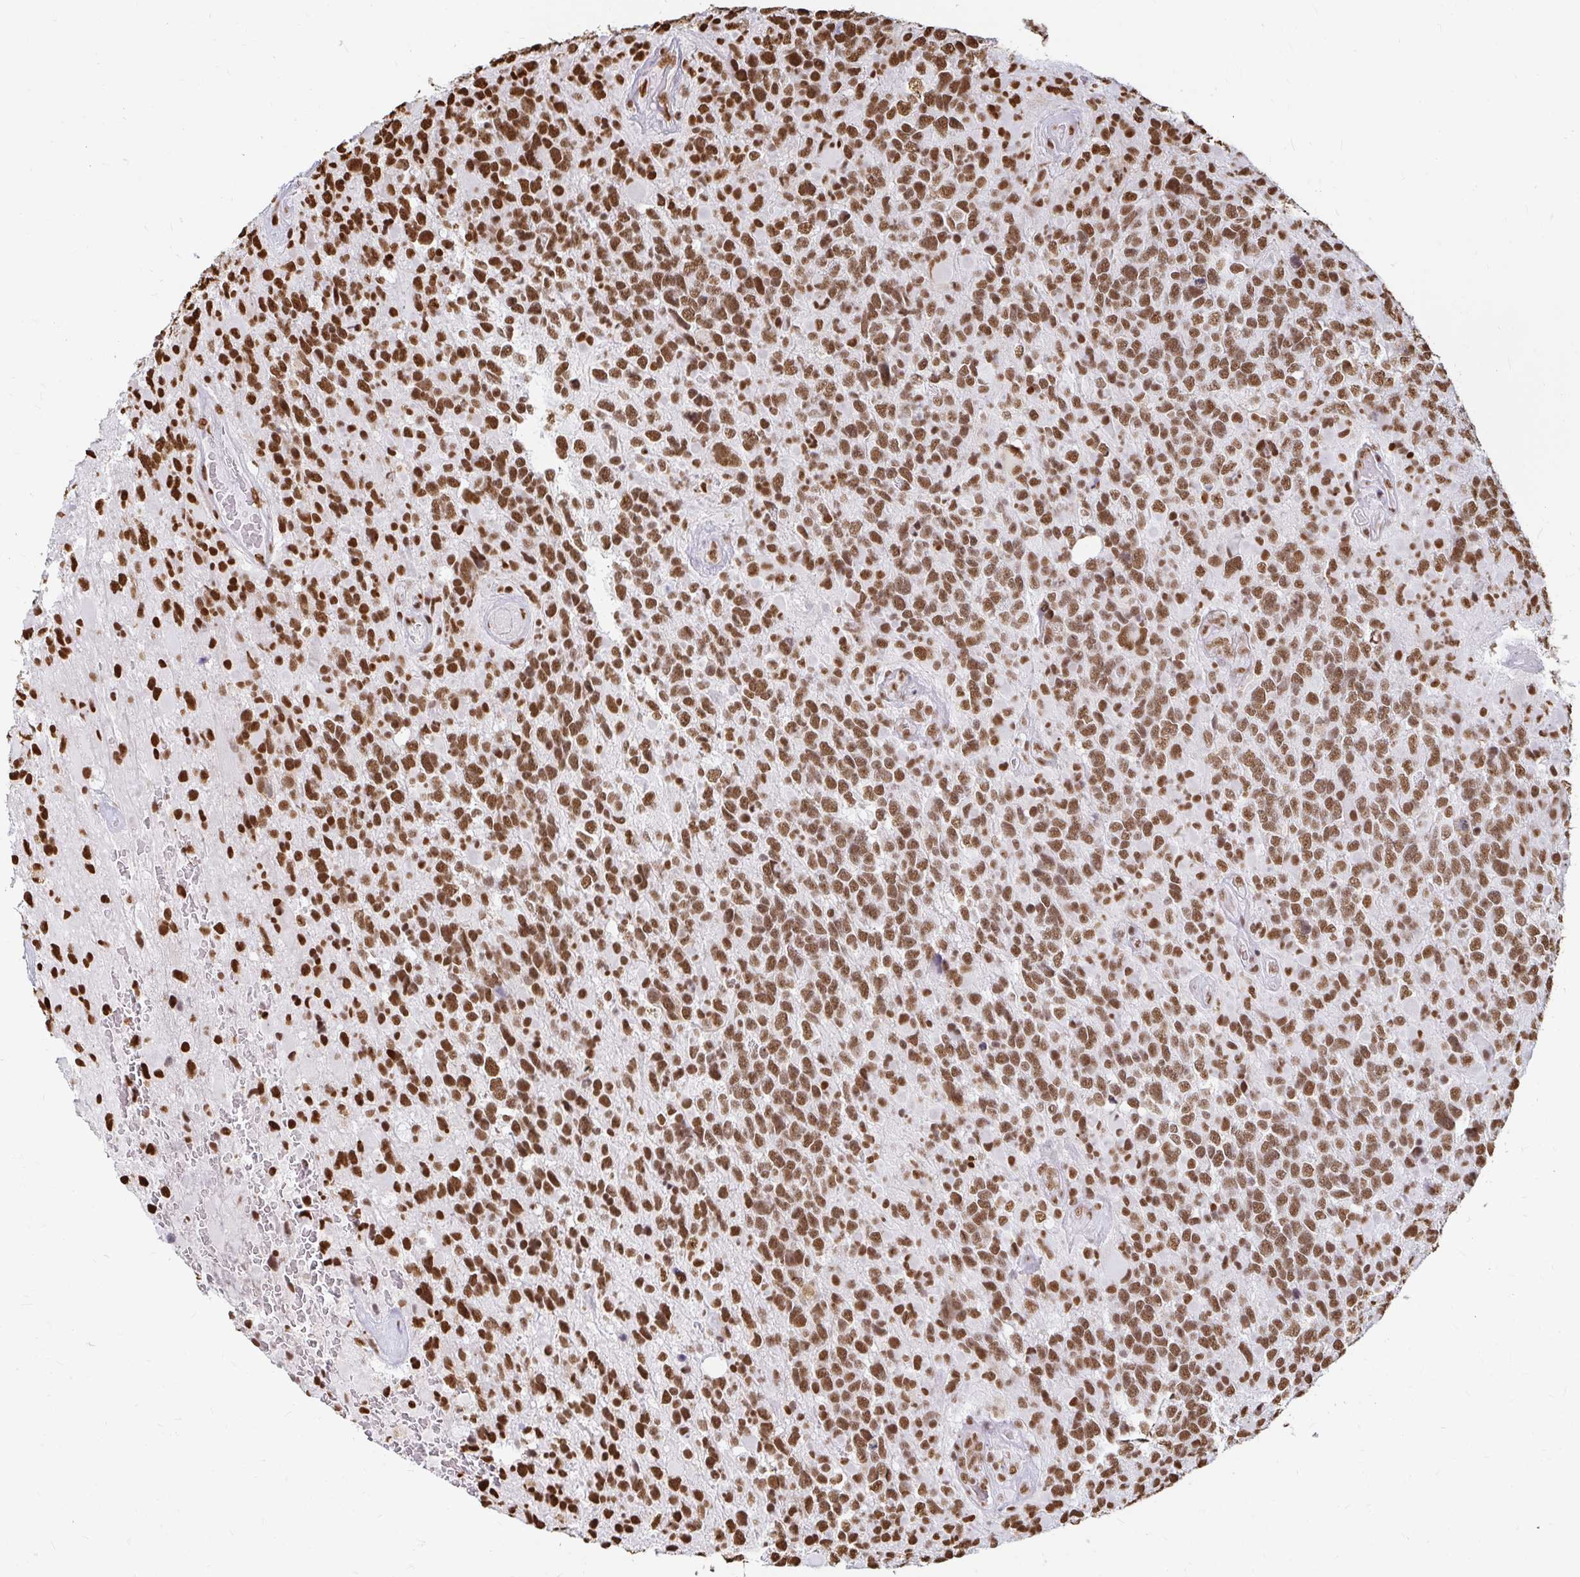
{"staining": {"intensity": "strong", "quantity": ">75%", "location": "nuclear"}, "tissue": "glioma", "cell_type": "Tumor cells", "image_type": "cancer", "snomed": [{"axis": "morphology", "description": "Glioma, malignant, High grade"}, {"axis": "topography", "description": "Brain"}], "caption": "Immunohistochemistry (IHC) of glioma demonstrates high levels of strong nuclear positivity in approximately >75% of tumor cells.", "gene": "HNRNPU", "patient": {"sex": "female", "age": 40}}